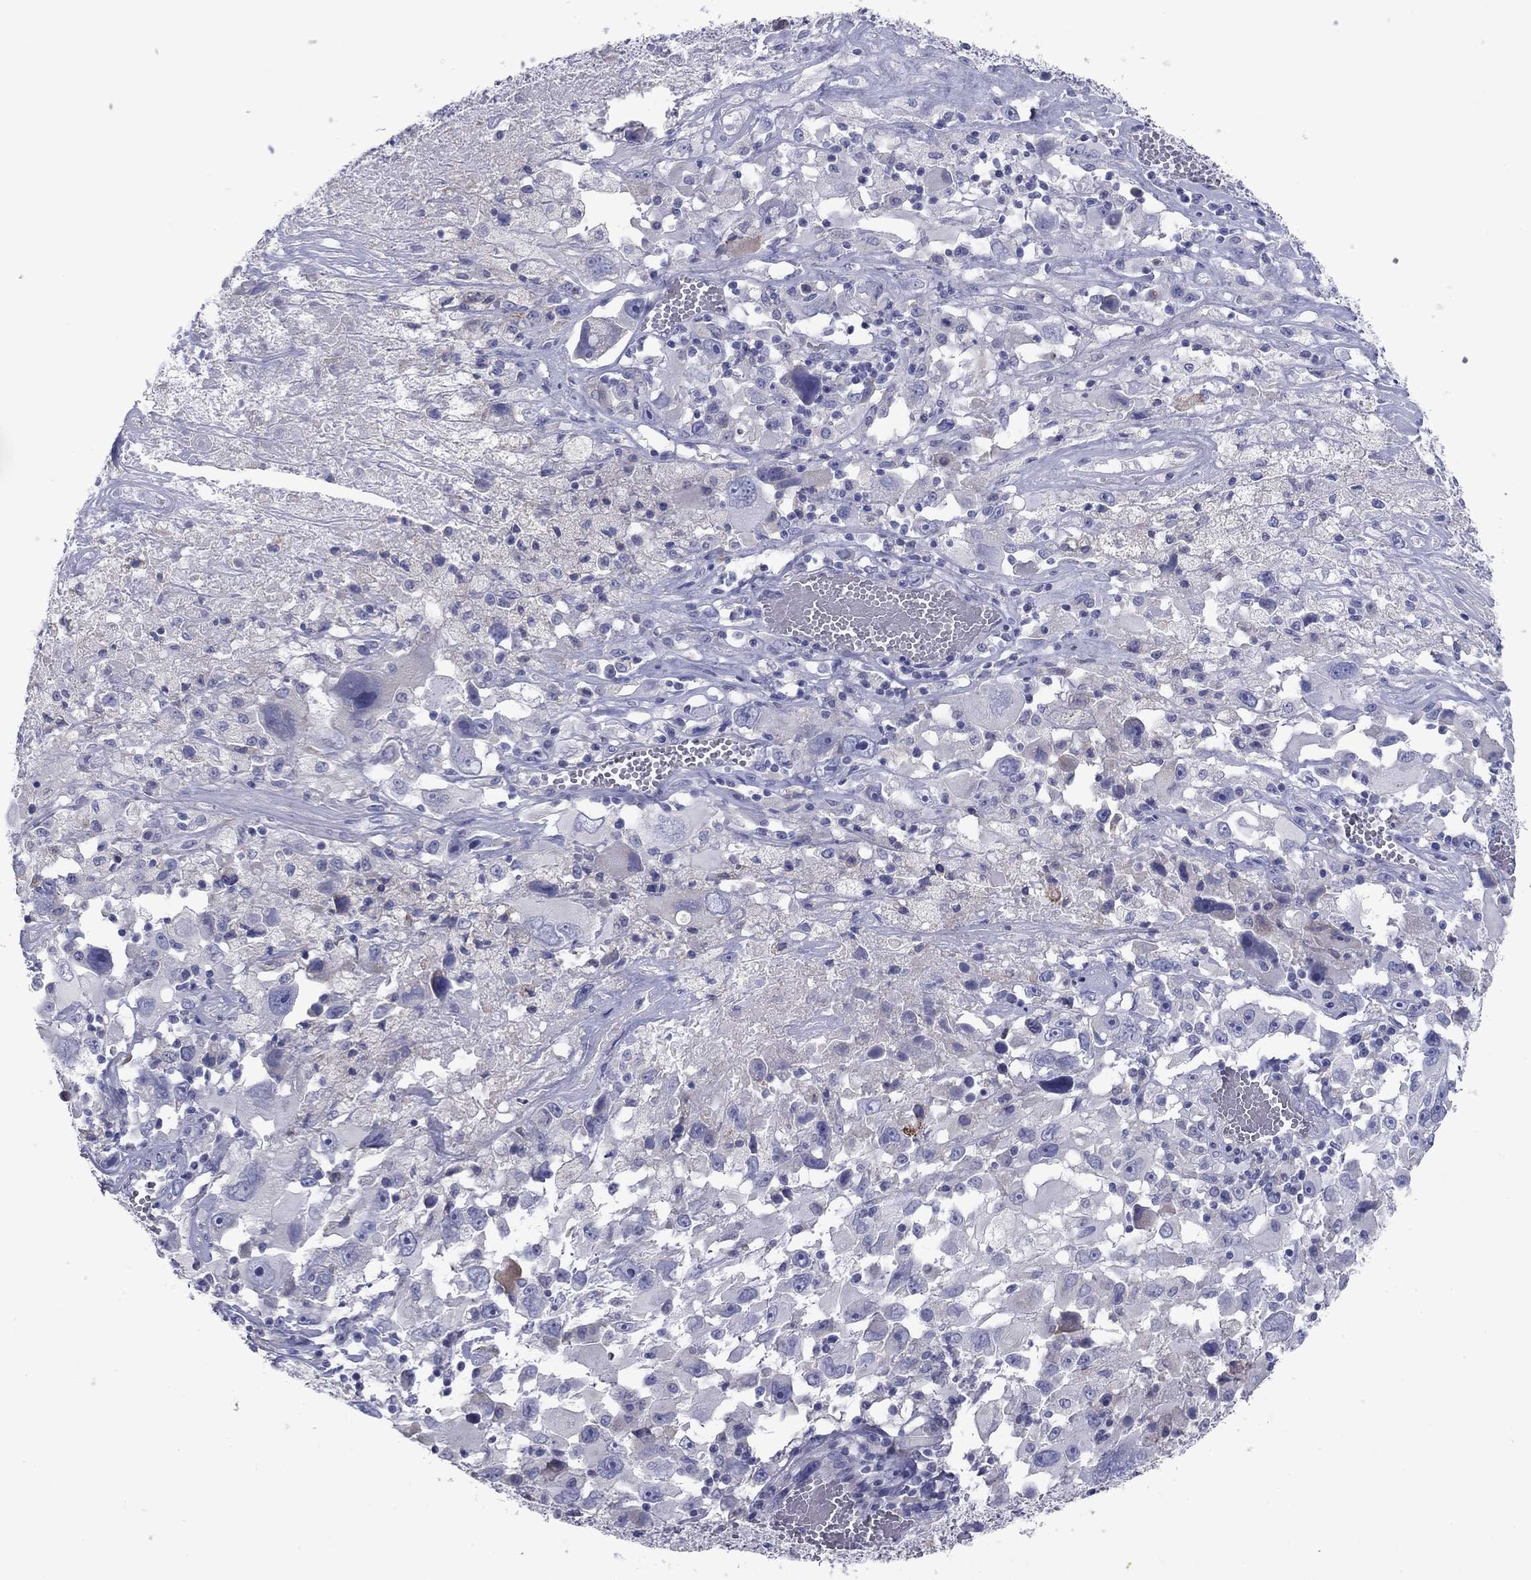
{"staining": {"intensity": "negative", "quantity": "none", "location": "none"}, "tissue": "melanoma", "cell_type": "Tumor cells", "image_type": "cancer", "snomed": [{"axis": "morphology", "description": "Malignant melanoma, Metastatic site"}, {"axis": "topography", "description": "Soft tissue"}], "caption": "A micrograph of human melanoma is negative for staining in tumor cells.", "gene": "GRK7", "patient": {"sex": "male", "age": 50}}